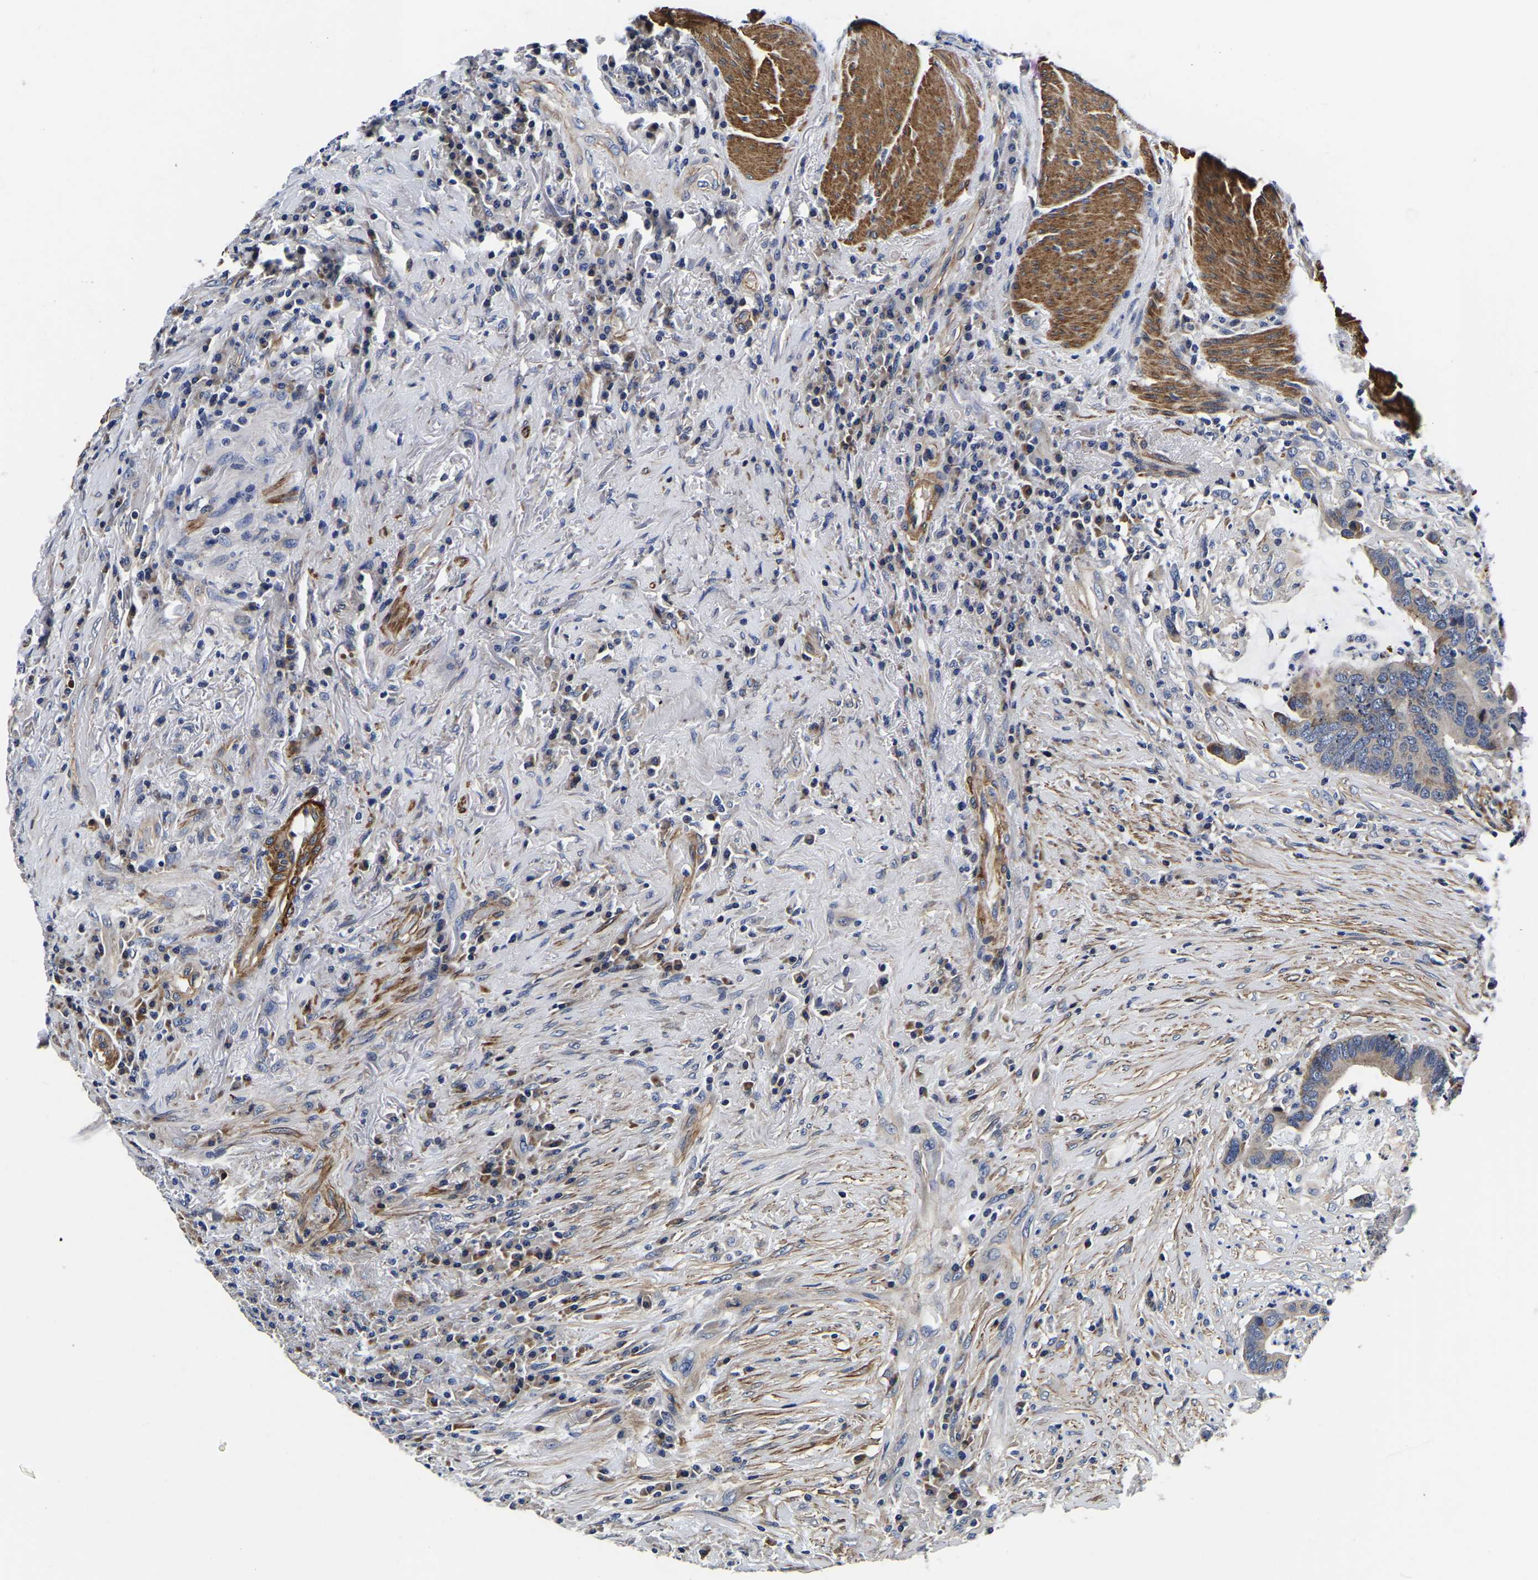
{"staining": {"intensity": "moderate", "quantity": ">75%", "location": "cytoplasmic/membranous"}, "tissue": "colorectal cancer", "cell_type": "Tumor cells", "image_type": "cancer", "snomed": [{"axis": "morphology", "description": "Adenocarcinoma, NOS"}, {"axis": "topography", "description": "Rectum"}], "caption": "Adenocarcinoma (colorectal) tissue exhibits moderate cytoplasmic/membranous expression in approximately >75% of tumor cells, visualized by immunohistochemistry. Using DAB (3,3'-diaminobenzidine) (brown) and hematoxylin (blue) stains, captured at high magnification using brightfield microscopy.", "gene": "KCTD17", "patient": {"sex": "female", "age": 89}}